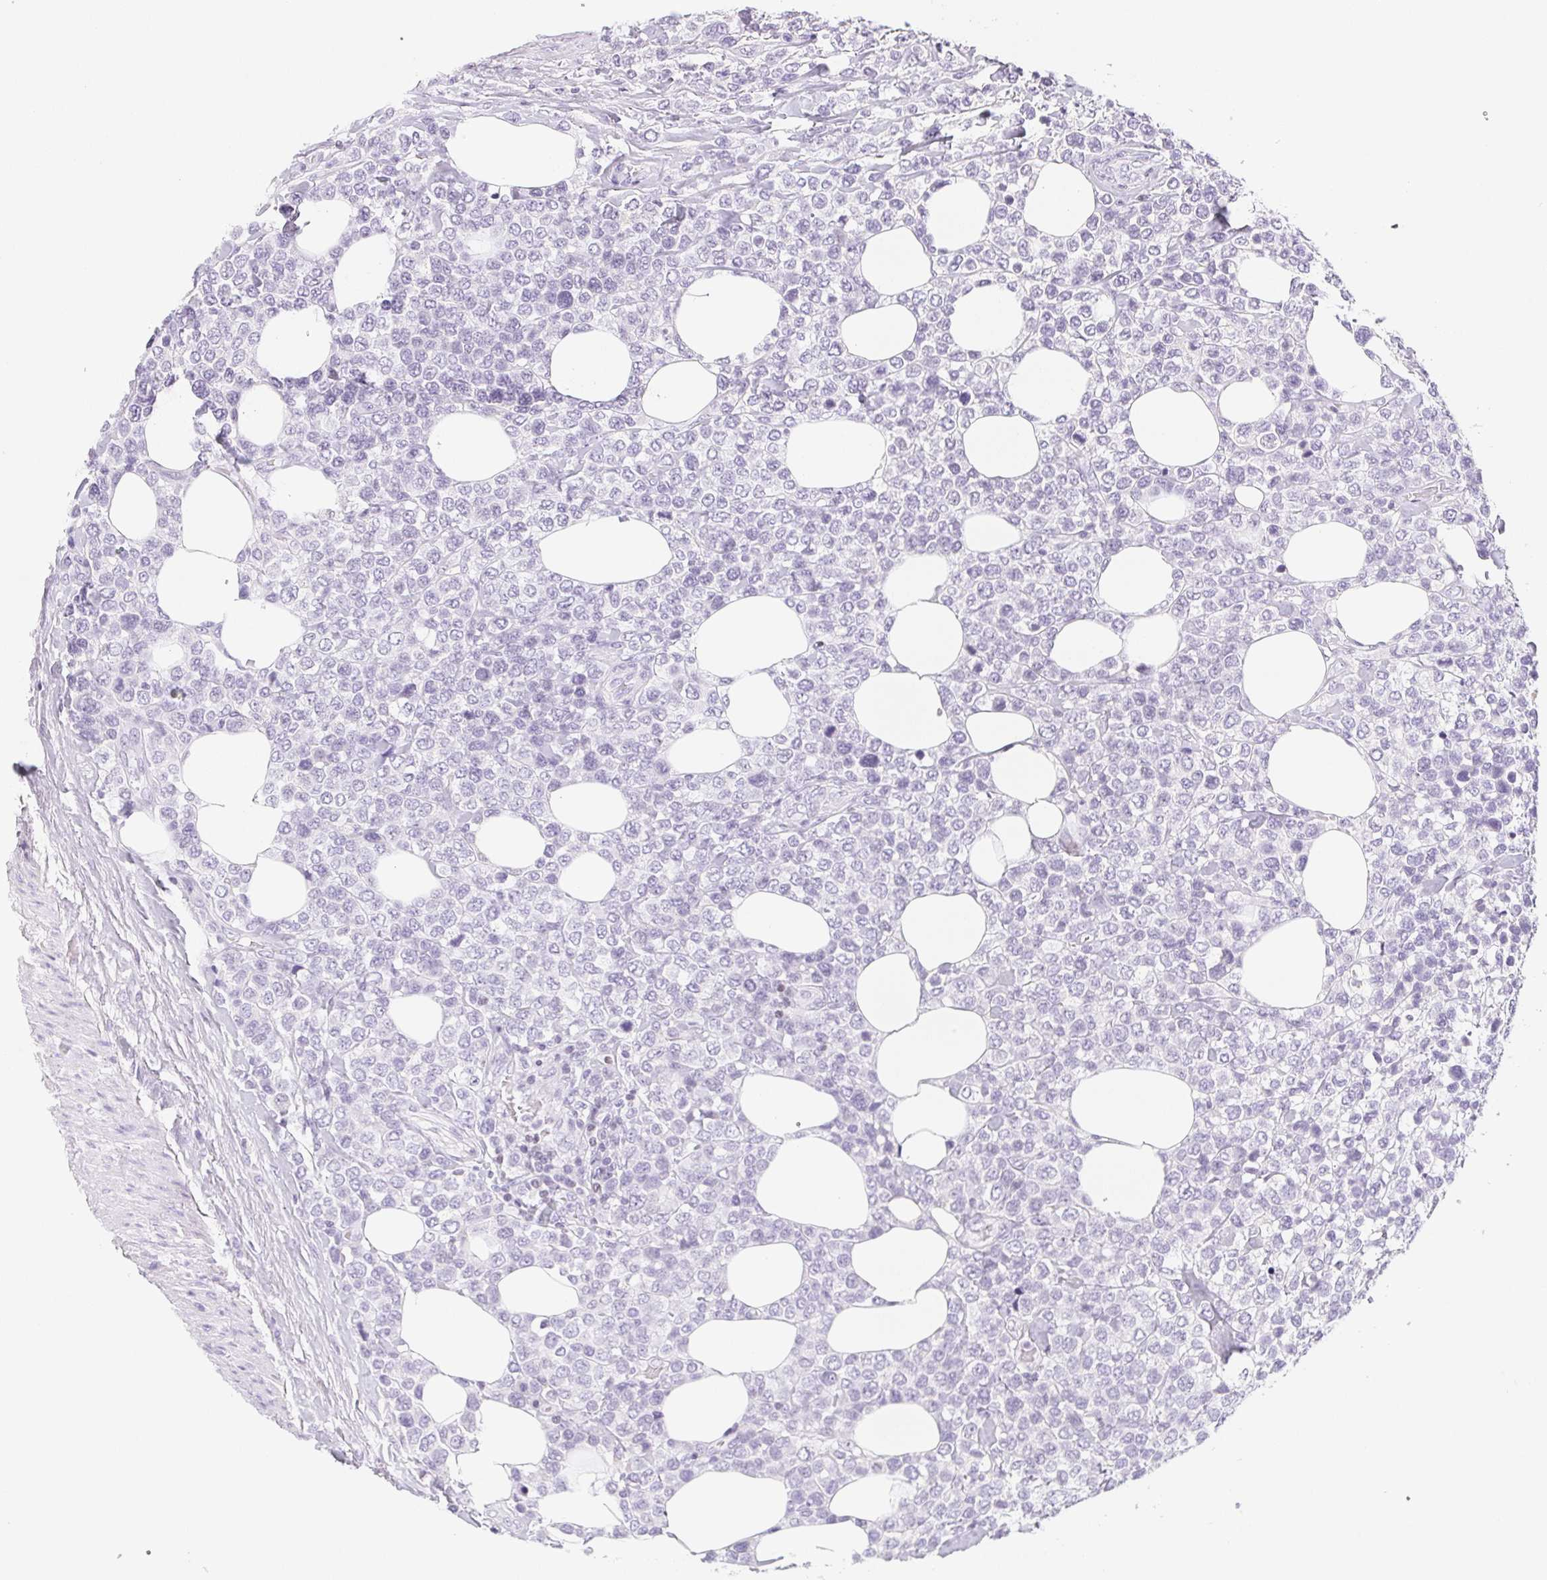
{"staining": {"intensity": "negative", "quantity": "none", "location": "none"}, "tissue": "lymphoma", "cell_type": "Tumor cells", "image_type": "cancer", "snomed": [{"axis": "morphology", "description": "Malignant lymphoma, non-Hodgkin's type, High grade"}, {"axis": "topography", "description": "Soft tissue"}], "caption": "This is an immunohistochemistry micrograph of lymphoma. There is no positivity in tumor cells.", "gene": "BEND2", "patient": {"sex": "female", "age": 56}}